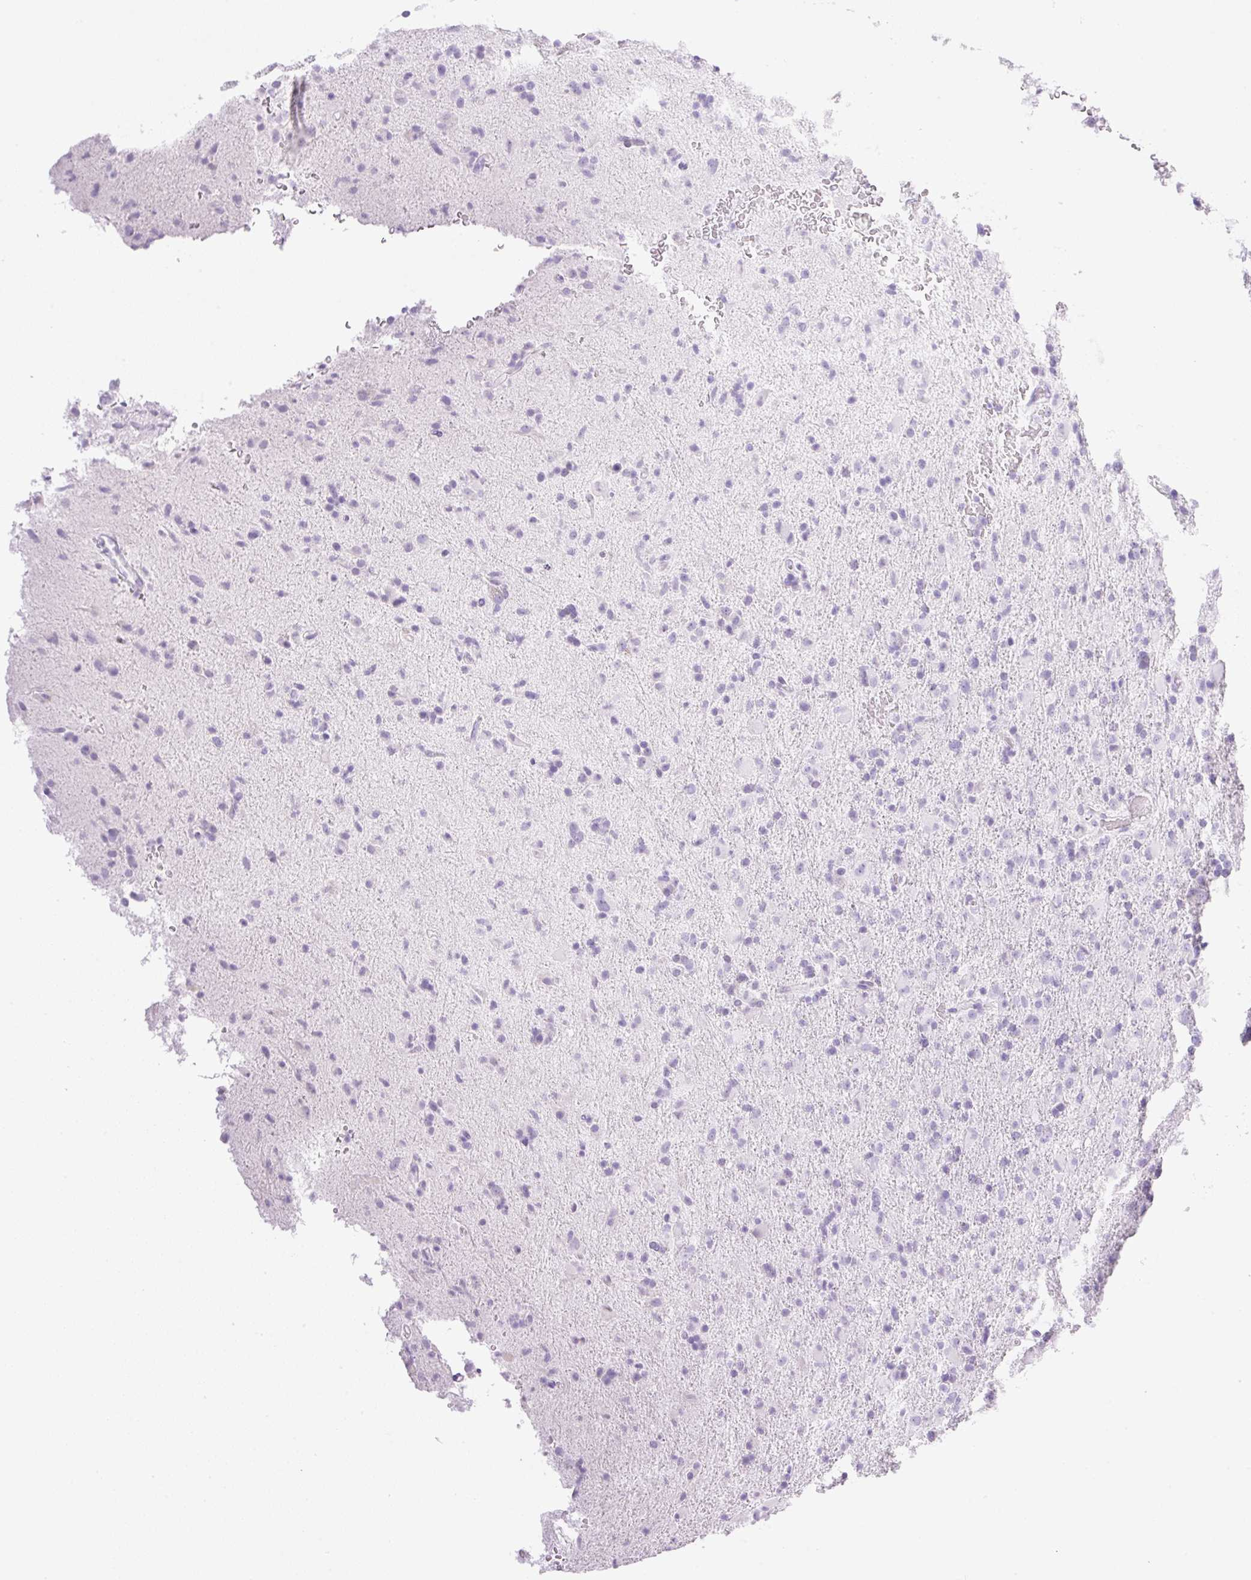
{"staining": {"intensity": "negative", "quantity": "none", "location": "none"}, "tissue": "glioma", "cell_type": "Tumor cells", "image_type": "cancer", "snomed": [{"axis": "morphology", "description": "Glioma, malignant, Low grade"}, {"axis": "topography", "description": "Brain"}], "caption": "A photomicrograph of human glioma is negative for staining in tumor cells.", "gene": "SPRR4", "patient": {"sex": "male", "age": 65}}